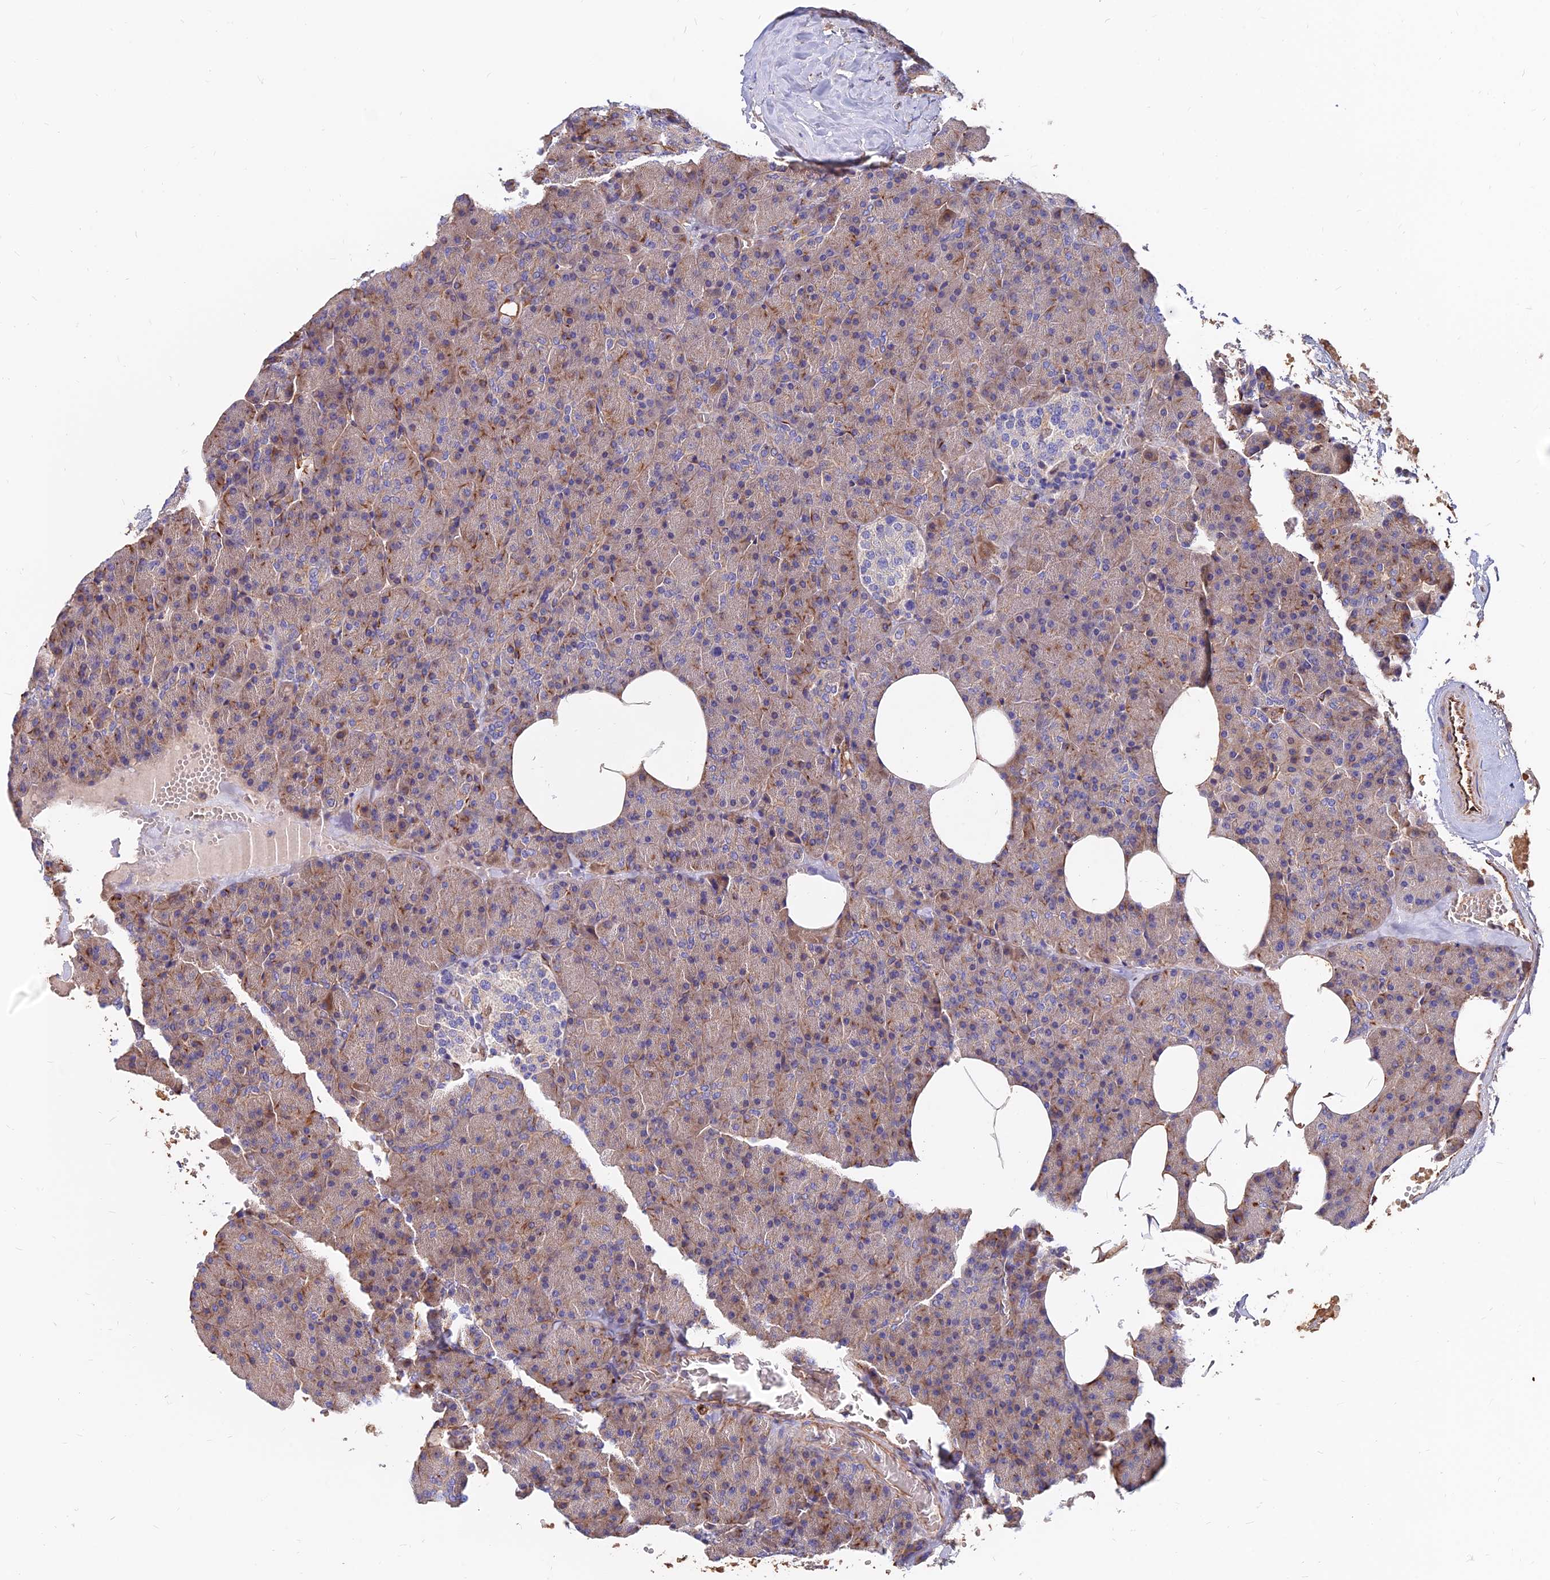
{"staining": {"intensity": "weak", "quantity": "25%-75%", "location": "cytoplasmic/membranous"}, "tissue": "pancreas", "cell_type": "Exocrine glandular cells", "image_type": "normal", "snomed": [{"axis": "morphology", "description": "Normal tissue, NOS"}, {"axis": "morphology", "description": "Carcinoid, malignant, NOS"}, {"axis": "topography", "description": "Pancreas"}], "caption": "DAB immunohistochemical staining of benign human pancreas exhibits weak cytoplasmic/membranous protein expression in approximately 25%-75% of exocrine glandular cells. Immunohistochemistry (ihc) stains the protein of interest in brown and the nuclei are stained blue.", "gene": "CDK18", "patient": {"sex": "female", "age": 35}}